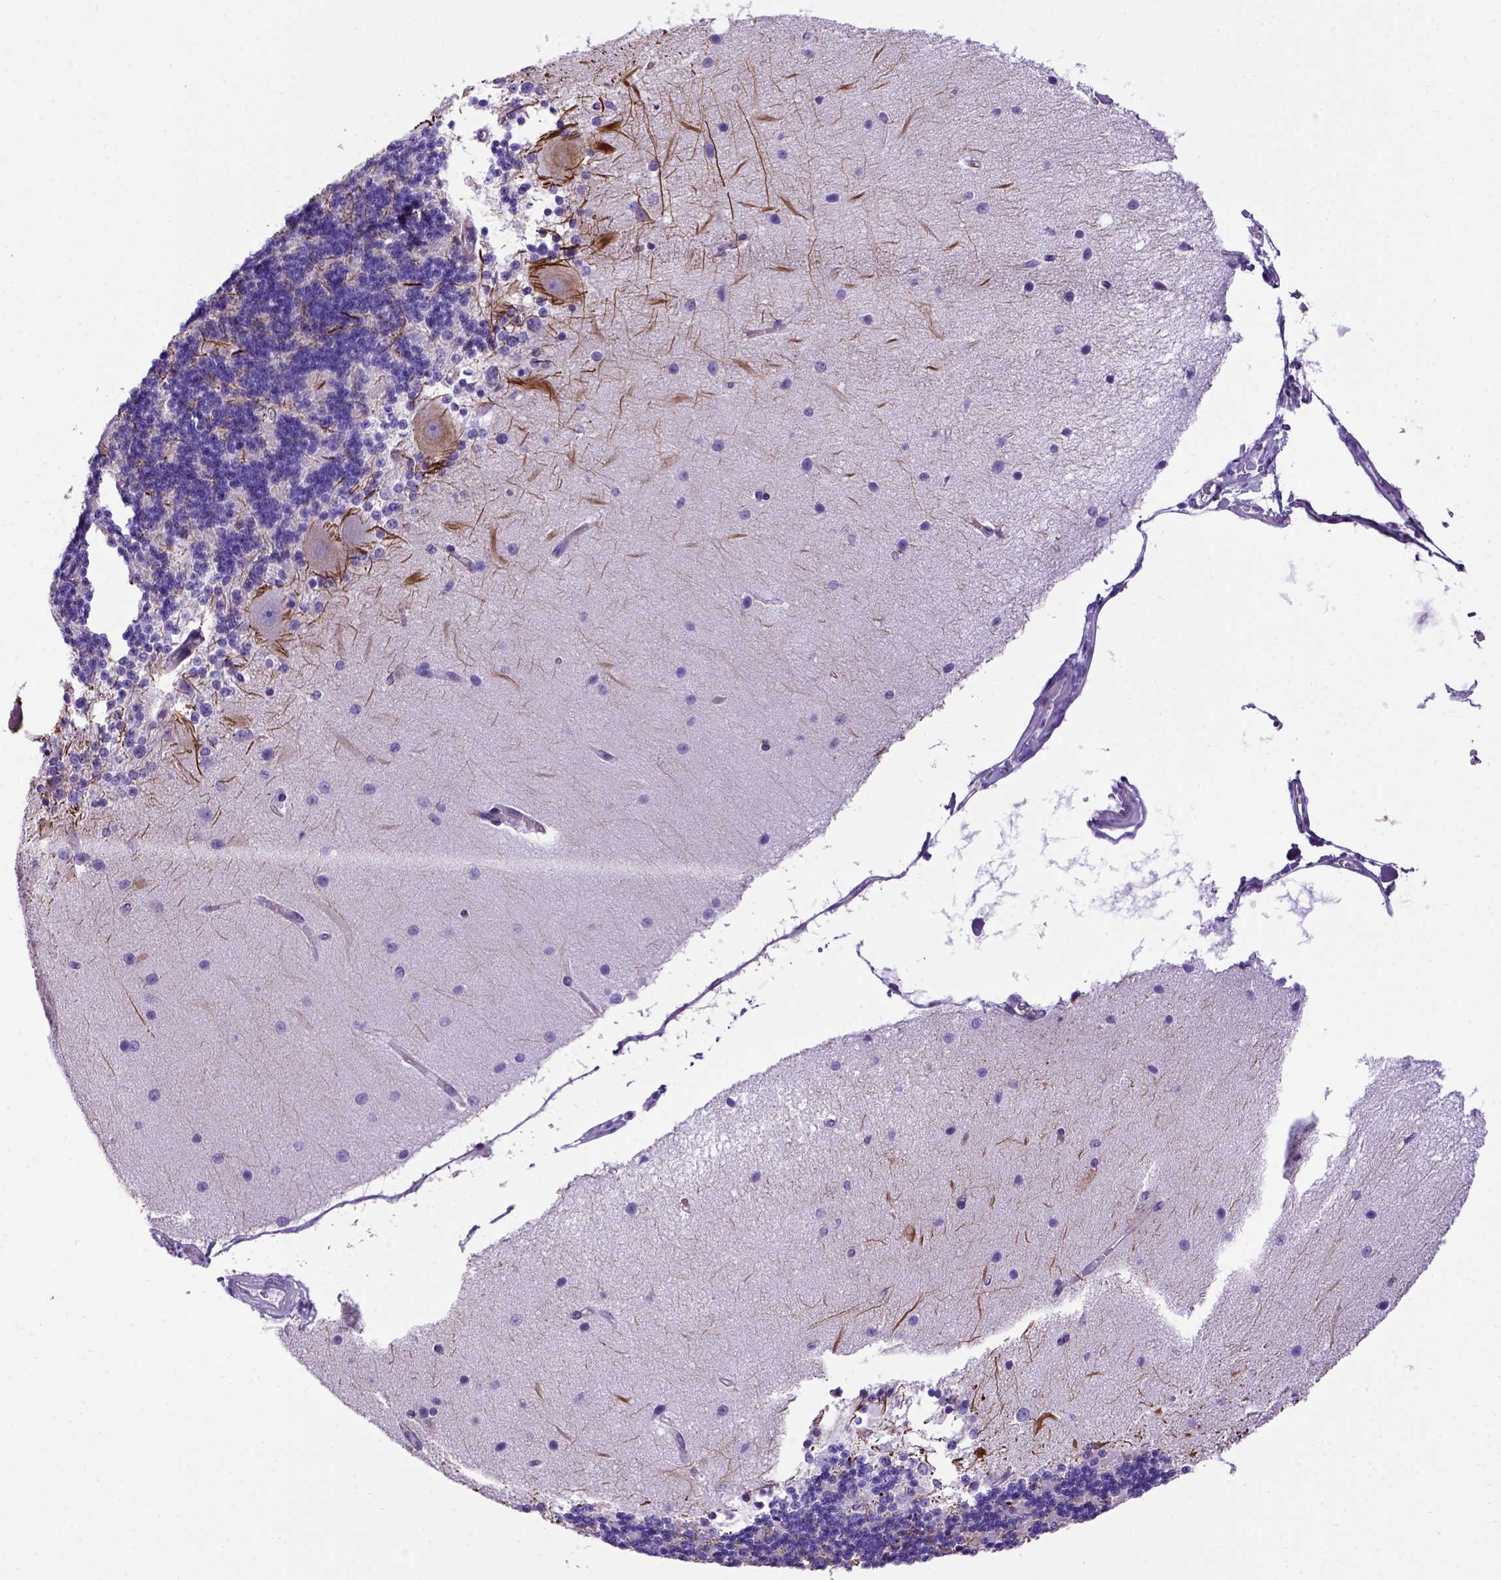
{"staining": {"intensity": "strong", "quantity": "25%-75%", "location": "cytoplasmic/membranous"}, "tissue": "cerebellum", "cell_type": "Cells in granular layer", "image_type": "normal", "snomed": [{"axis": "morphology", "description": "Normal tissue, NOS"}, {"axis": "topography", "description": "Cerebellum"}], "caption": "Protein expression by immunohistochemistry (IHC) demonstrates strong cytoplasmic/membranous expression in about 25%-75% of cells in granular layer in benign cerebellum.", "gene": "ADAM12", "patient": {"sex": "female", "age": 54}}